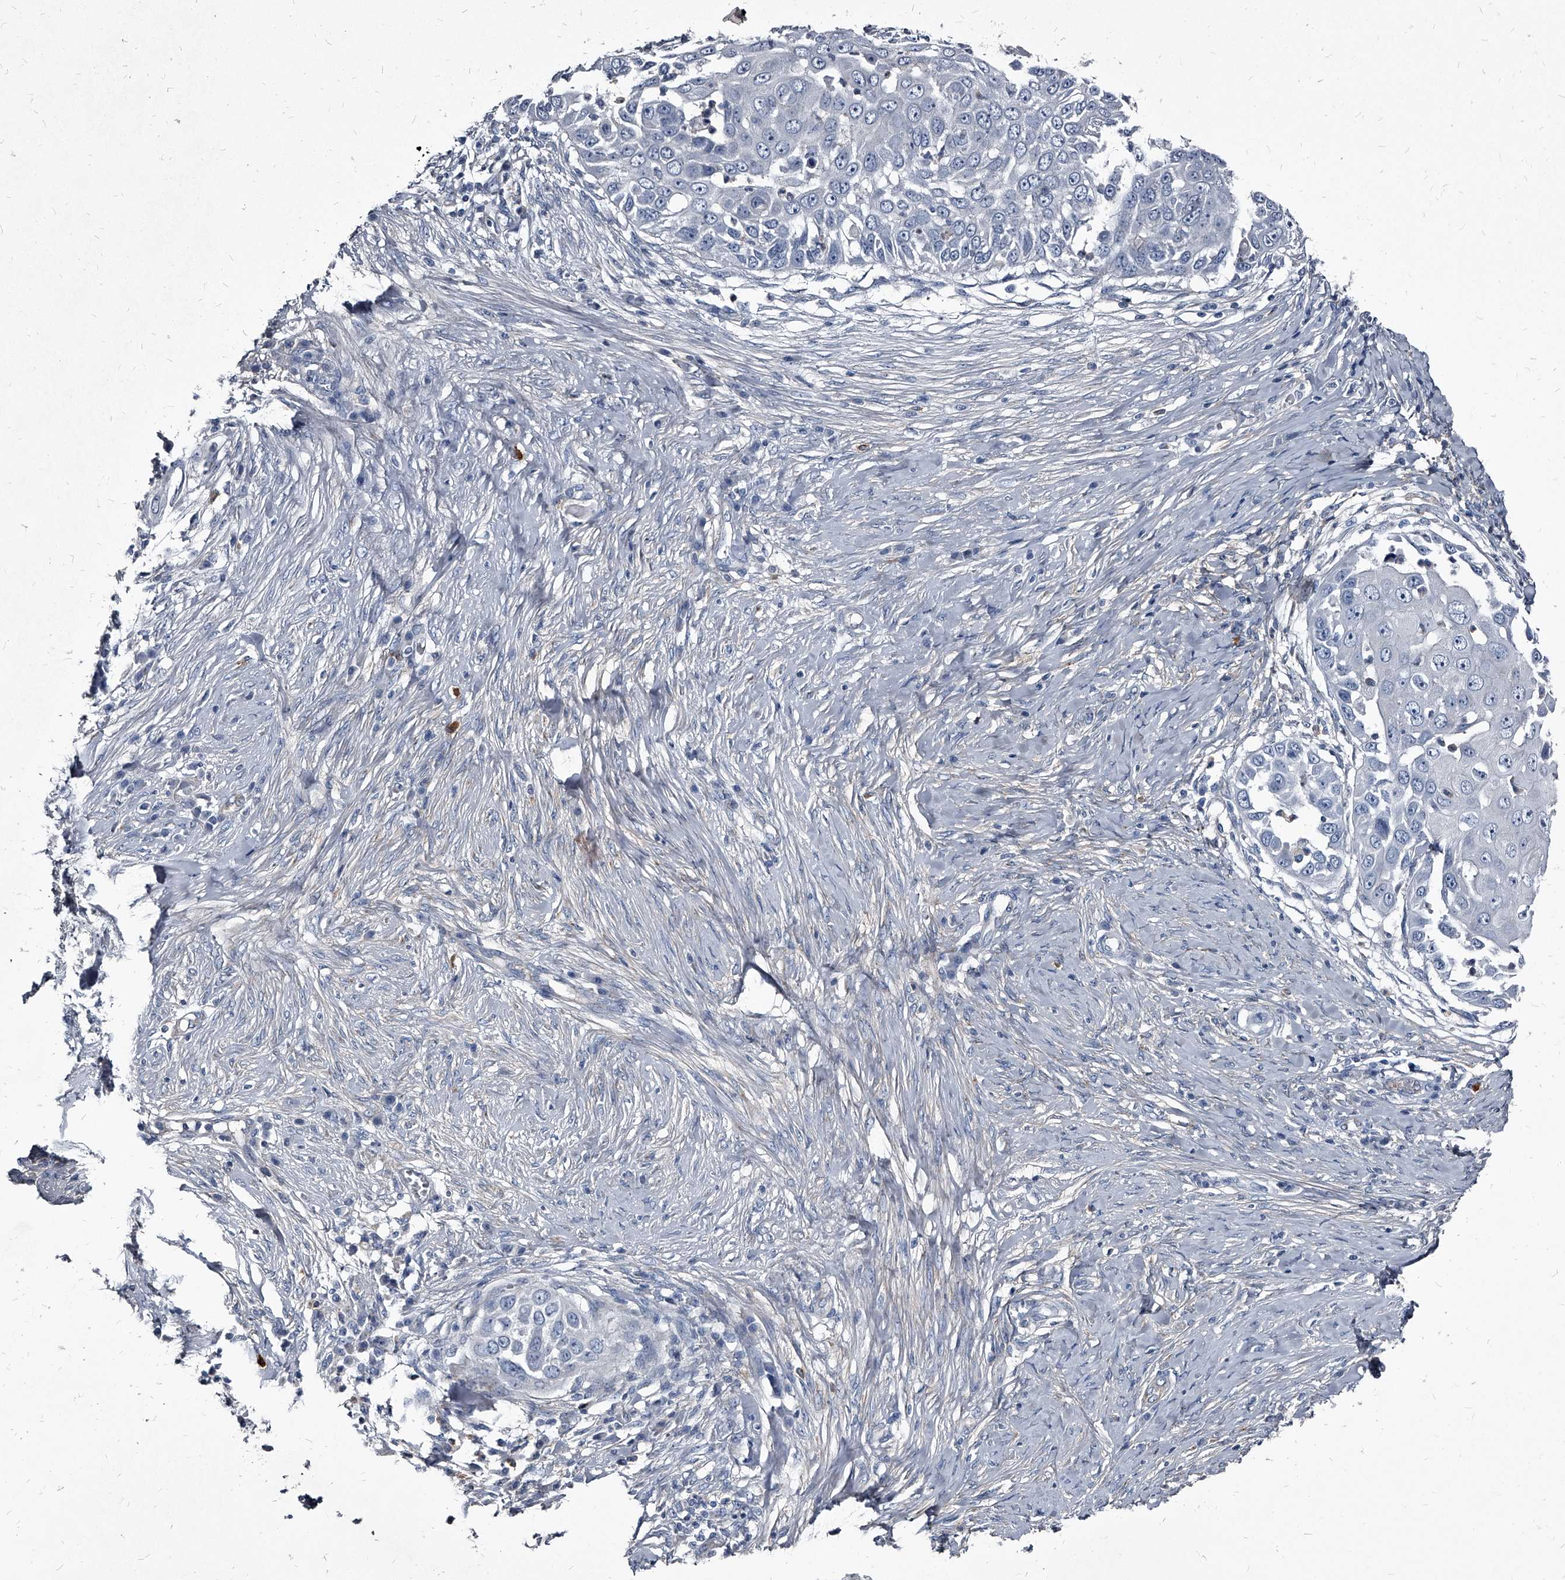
{"staining": {"intensity": "negative", "quantity": "none", "location": "none"}, "tissue": "skin cancer", "cell_type": "Tumor cells", "image_type": "cancer", "snomed": [{"axis": "morphology", "description": "Squamous cell carcinoma, NOS"}, {"axis": "topography", "description": "Skin"}], "caption": "Micrograph shows no significant protein expression in tumor cells of squamous cell carcinoma (skin).", "gene": "PGLYRP3", "patient": {"sex": "female", "age": 44}}